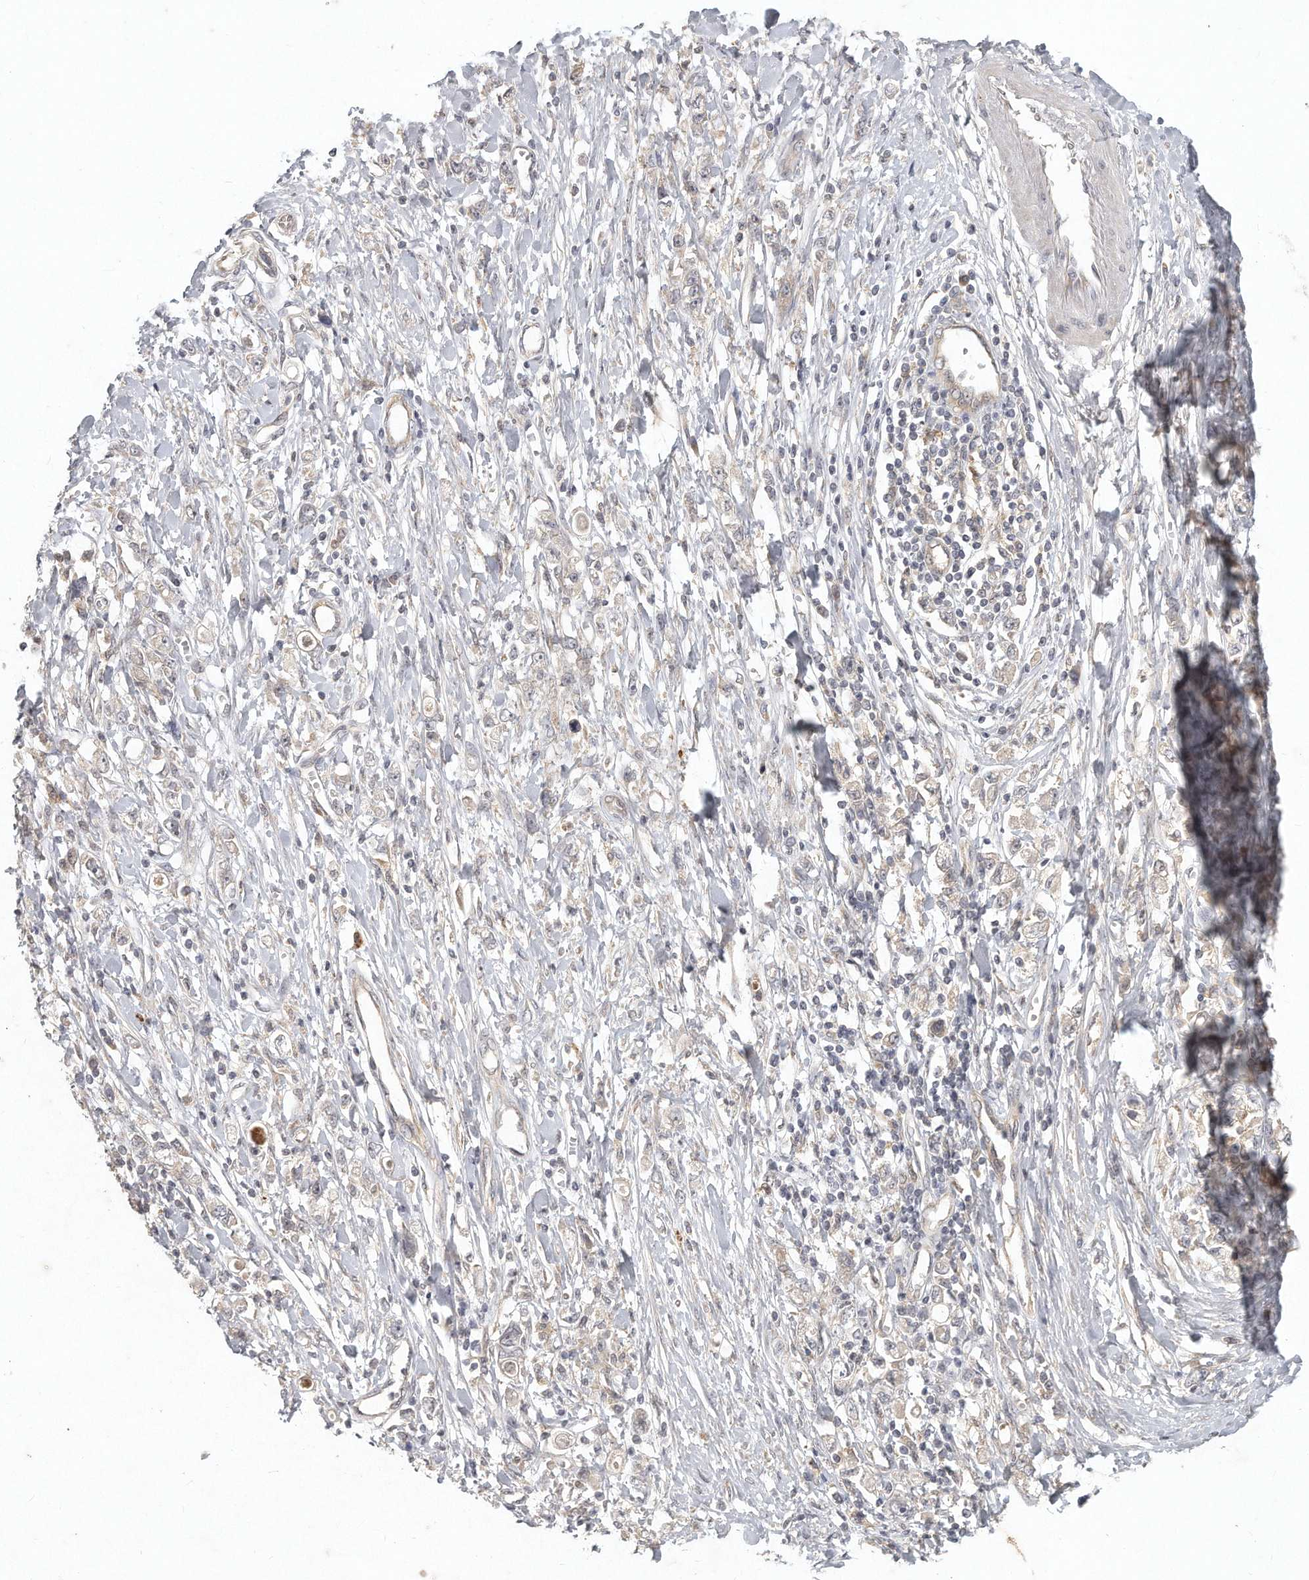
{"staining": {"intensity": "negative", "quantity": "none", "location": "none"}, "tissue": "stomach cancer", "cell_type": "Tumor cells", "image_type": "cancer", "snomed": [{"axis": "morphology", "description": "Adenocarcinoma, NOS"}, {"axis": "topography", "description": "Stomach"}], "caption": "Immunohistochemistry histopathology image of neoplastic tissue: adenocarcinoma (stomach) stained with DAB reveals no significant protein expression in tumor cells. The staining is performed using DAB brown chromogen with nuclei counter-stained in using hematoxylin.", "gene": "LGALS8", "patient": {"sex": "female", "age": 76}}